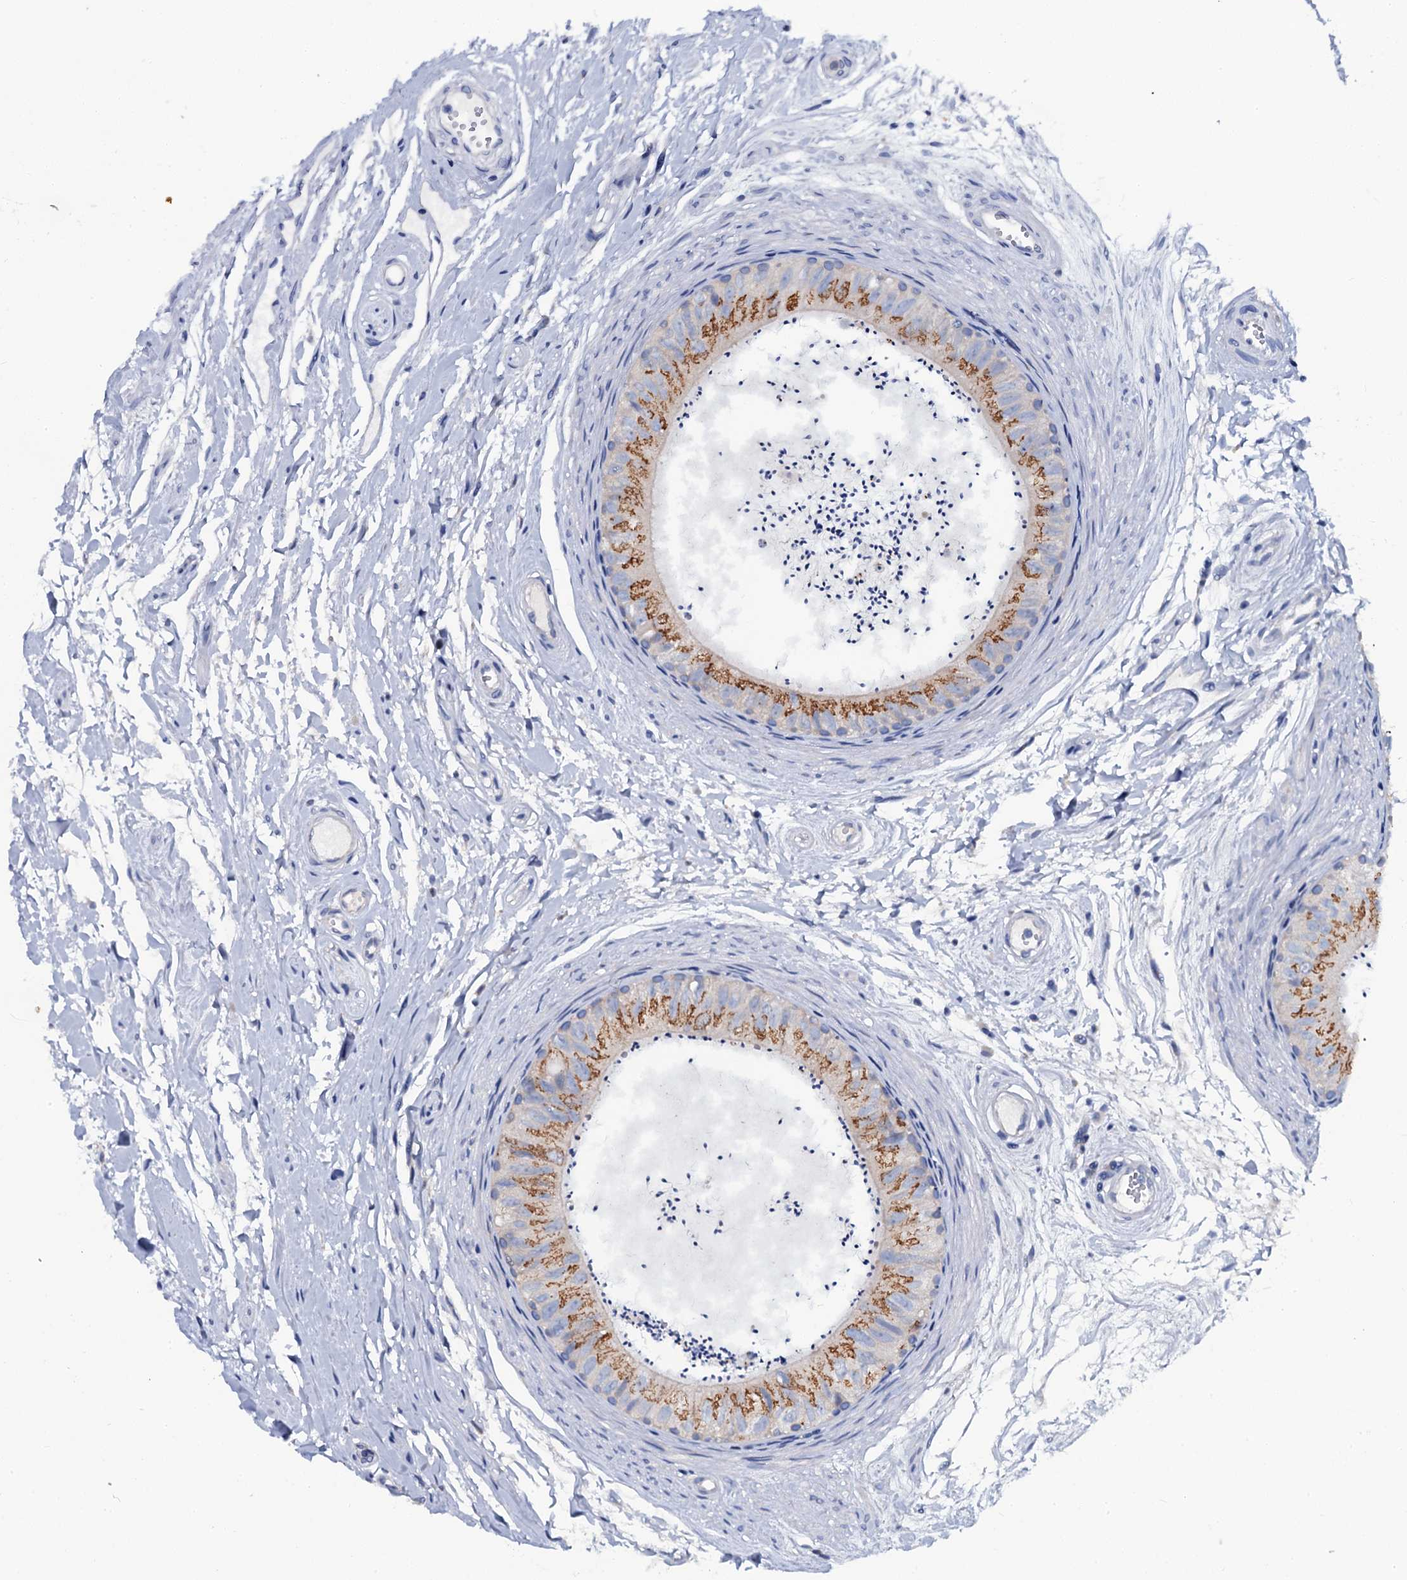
{"staining": {"intensity": "moderate", "quantity": "25%-75%", "location": "cytoplasmic/membranous"}, "tissue": "epididymis", "cell_type": "Glandular cells", "image_type": "normal", "snomed": [{"axis": "morphology", "description": "Normal tissue, NOS"}, {"axis": "topography", "description": "Epididymis"}], "caption": "Protein expression analysis of normal human epididymis reveals moderate cytoplasmic/membranous positivity in approximately 25%-75% of glandular cells. (Brightfield microscopy of DAB IHC at high magnification).", "gene": "OTOL1", "patient": {"sex": "male", "age": 56}}